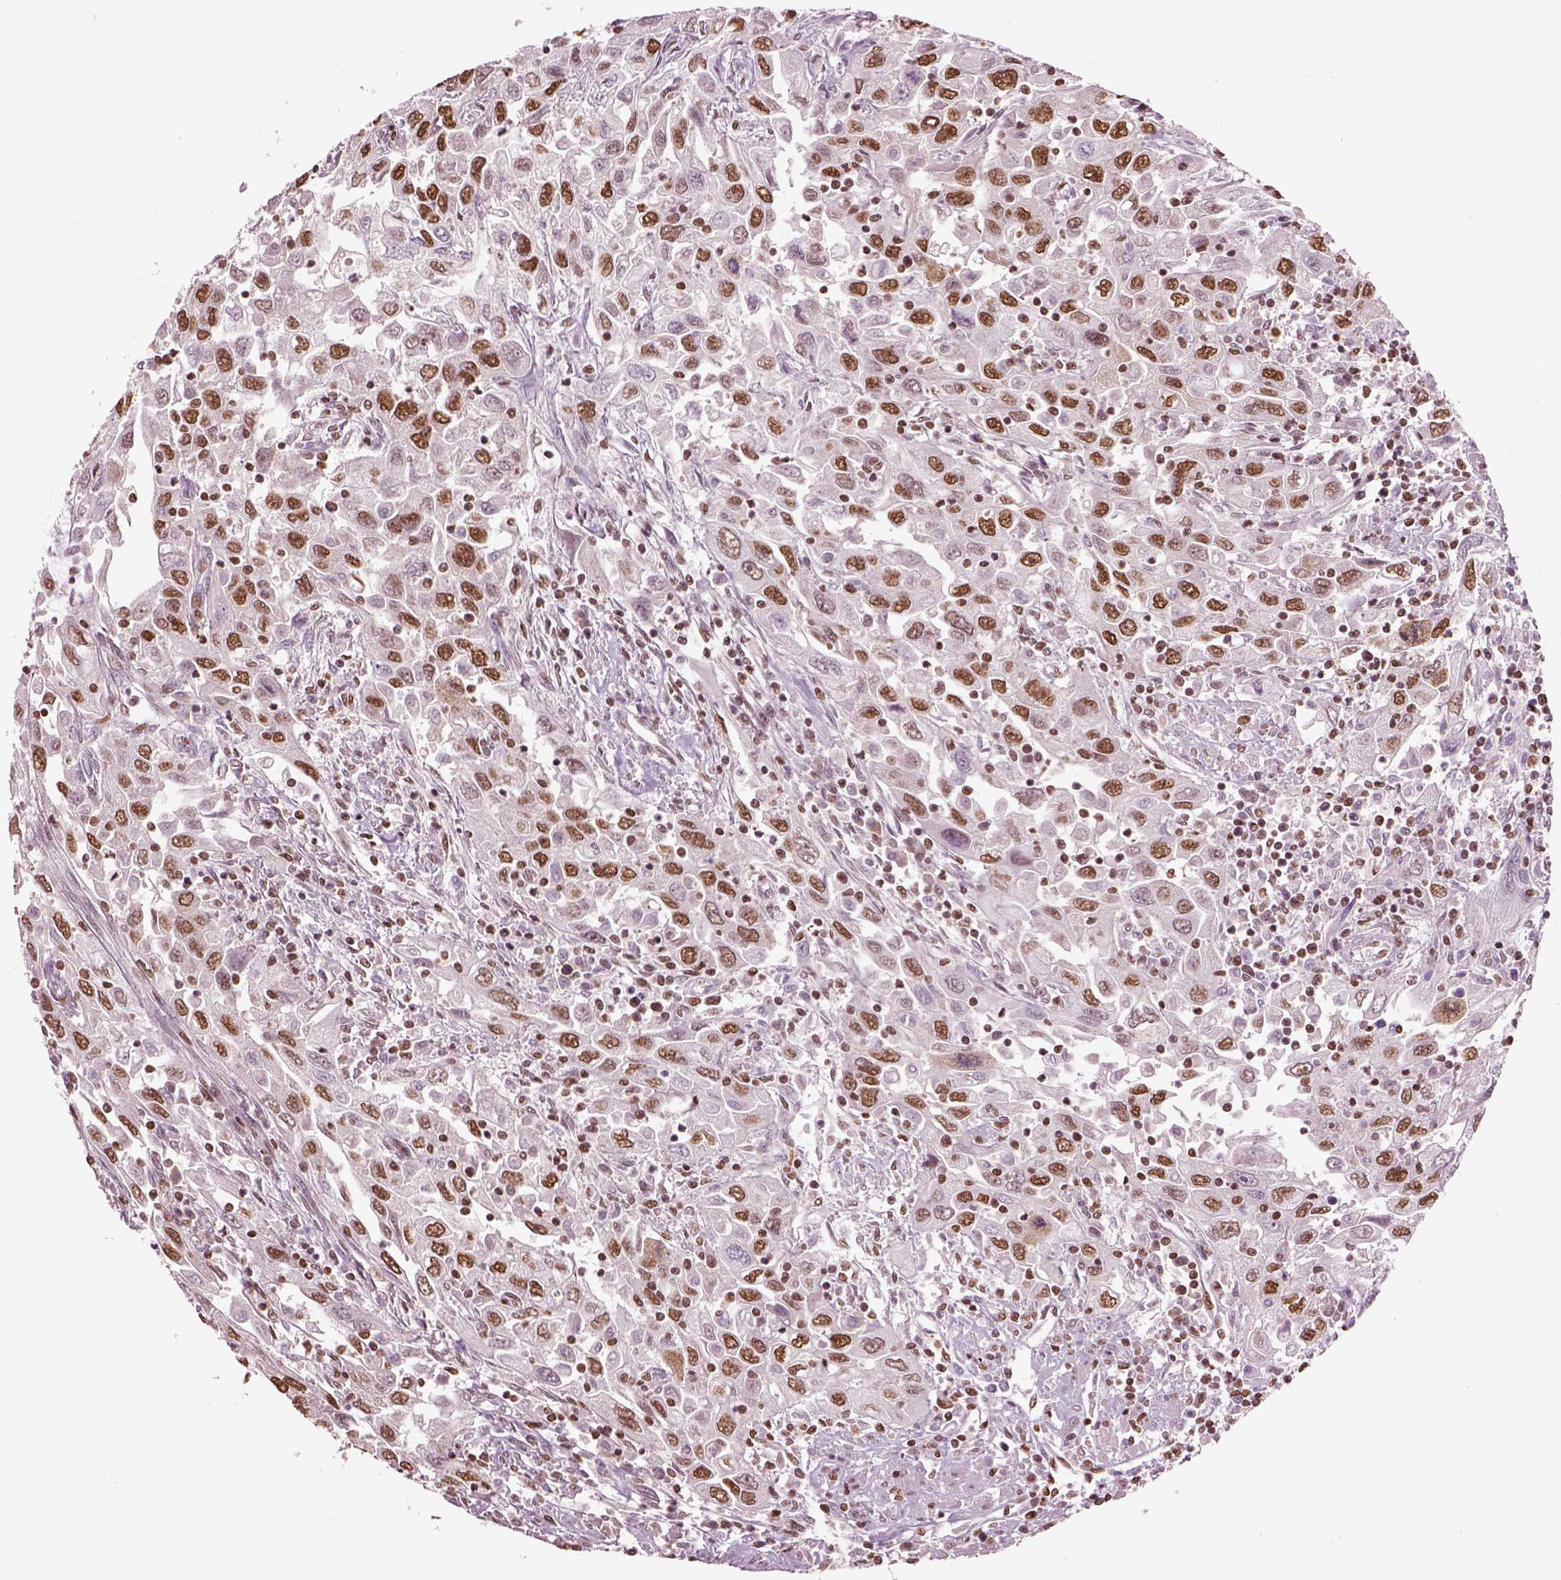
{"staining": {"intensity": "moderate", "quantity": ">75%", "location": "nuclear"}, "tissue": "urothelial cancer", "cell_type": "Tumor cells", "image_type": "cancer", "snomed": [{"axis": "morphology", "description": "Urothelial carcinoma, High grade"}, {"axis": "topography", "description": "Urinary bladder"}], "caption": "Urothelial carcinoma (high-grade) stained with IHC displays moderate nuclear staining in about >75% of tumor cells.", "gene": "DDX3X", "patient": {"sex": "male", "age": 76}}